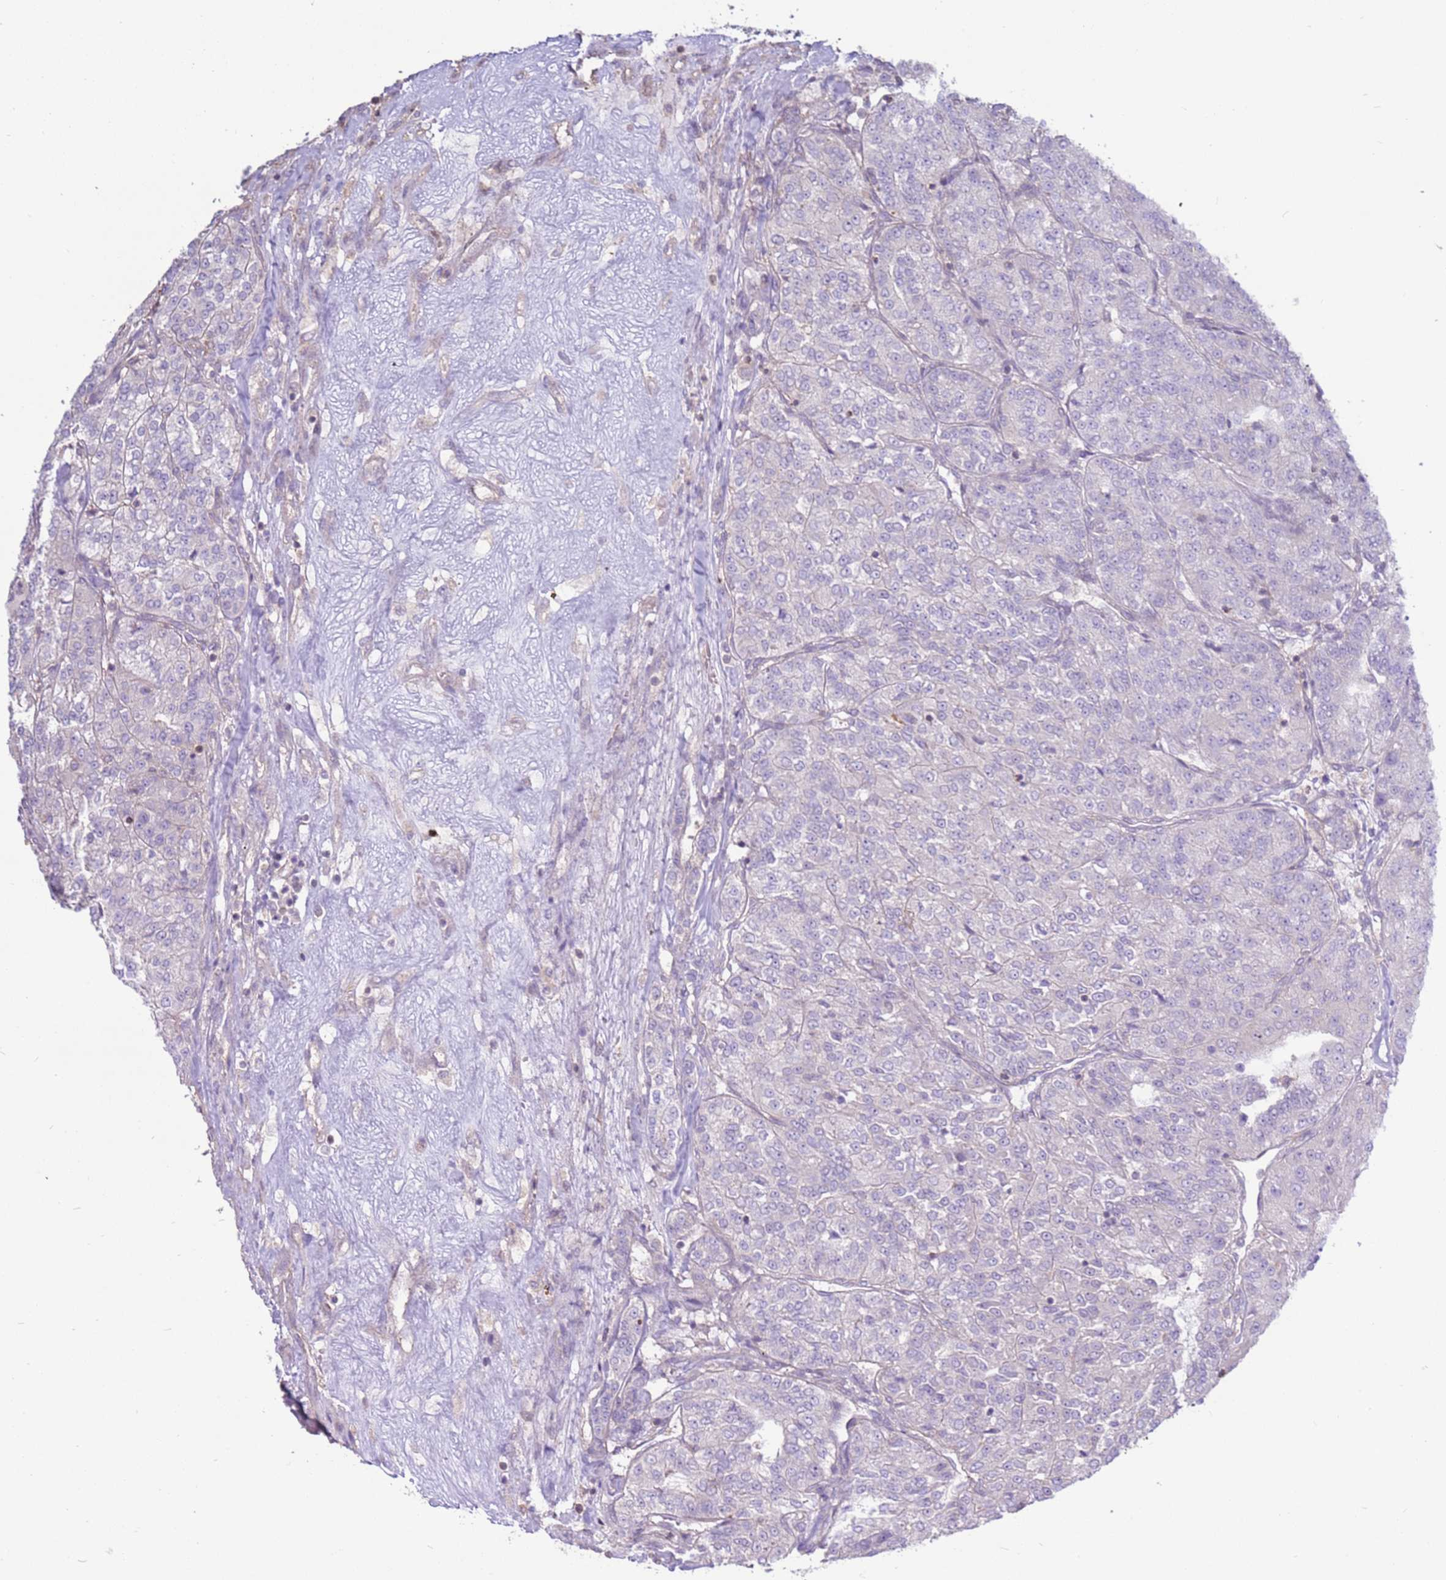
{"staining": {"intensity": "negative", "quantity": "none", "location": "none"}, "tissue": "renal cancer", "cell_type": "Tumor cells", "image_type": "cancer", "snomed": [{"axis": "morphology", "description": "Adenocarcinoma, NOS"}, {"axis": "topography", "description": "Kidney"}], "caption": "The IHC histopathology image has no significant positivity in tumor cells of renal cancer (adenocarcinoma) tissue.", "gene": "EVA1B", "patient": {"sex": "female", "age": 63}}